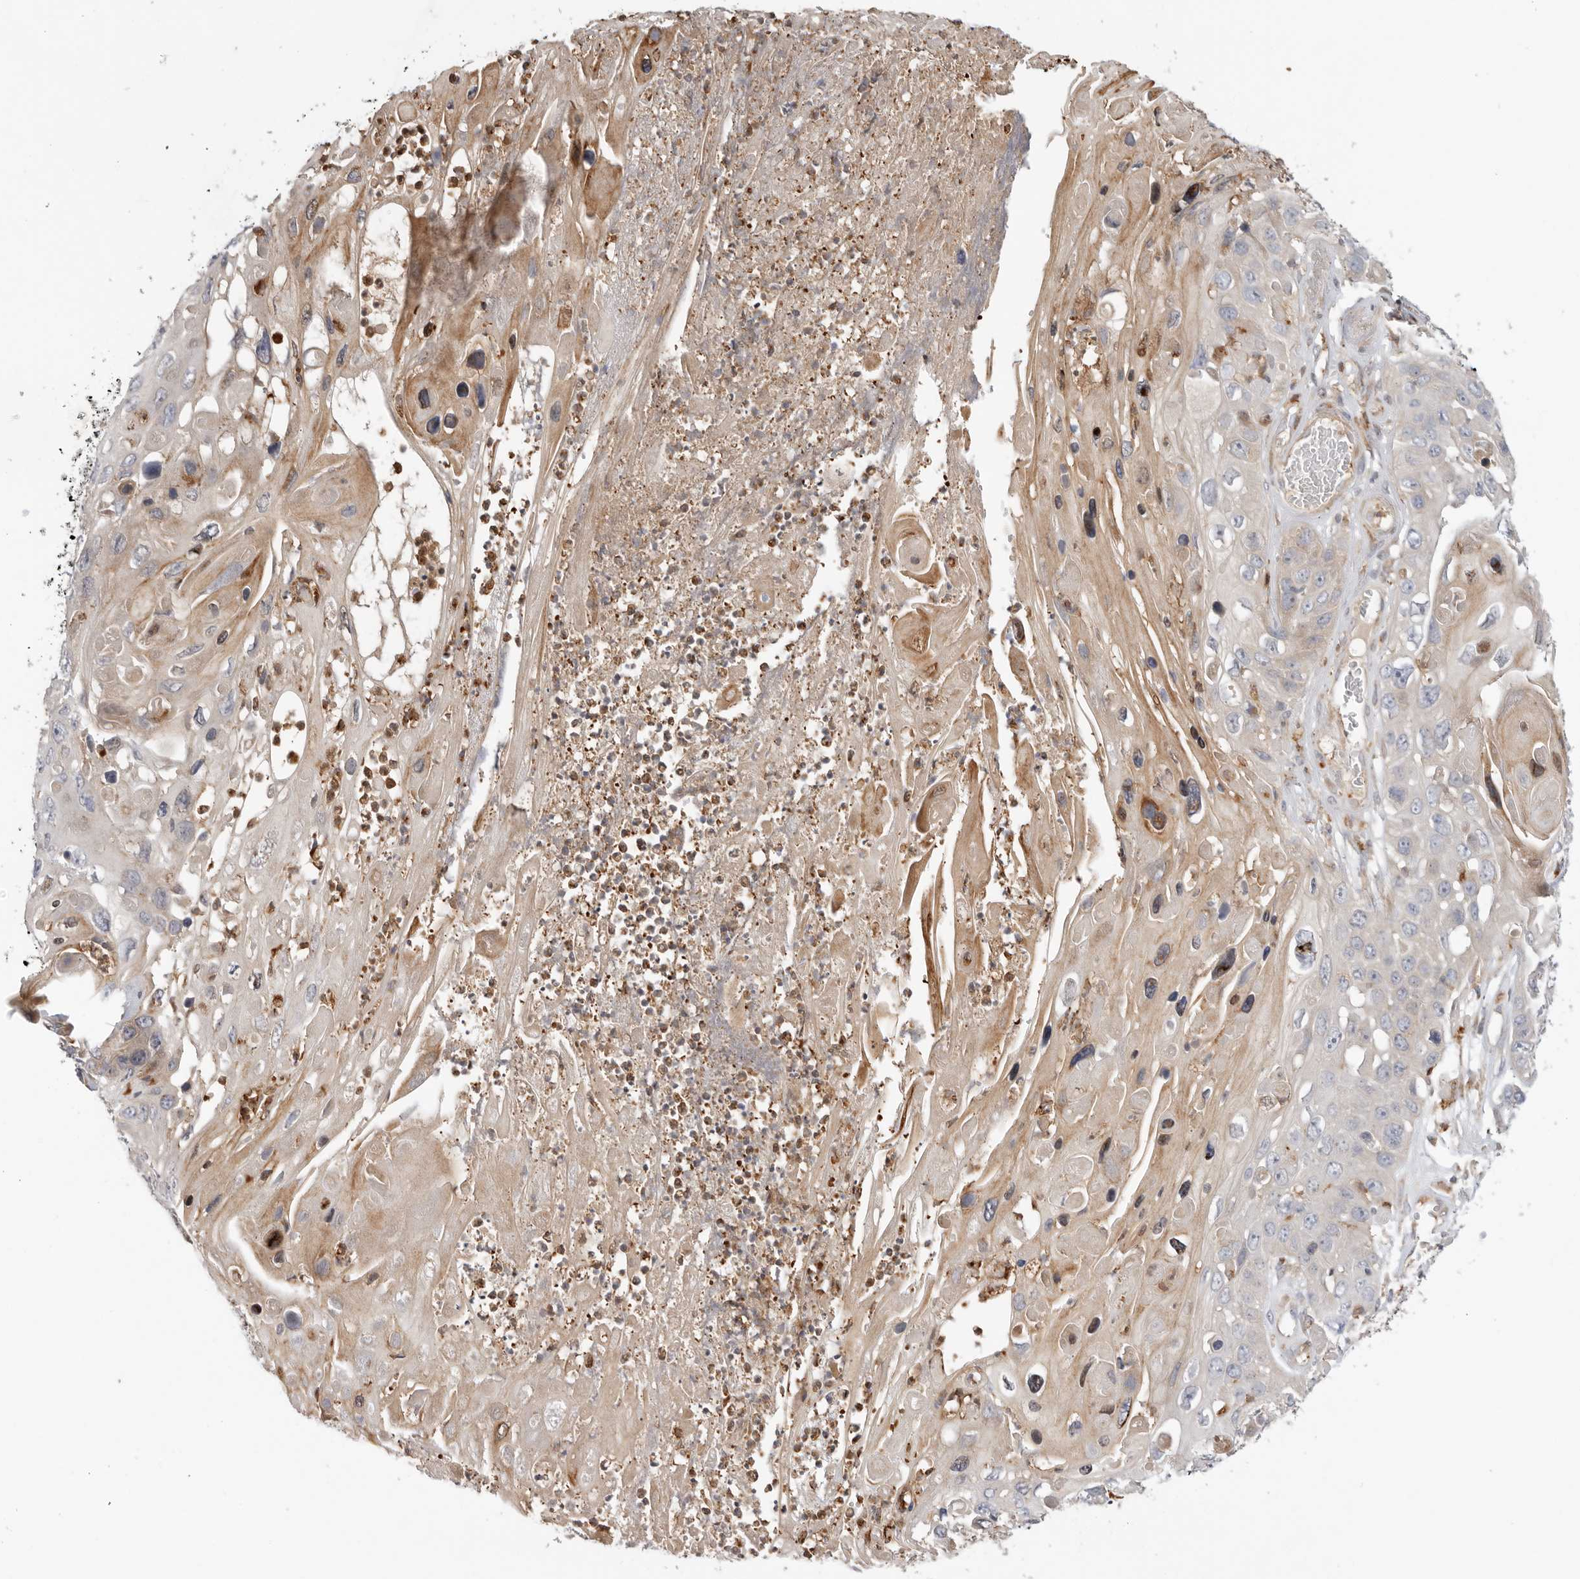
{"staining": {"intensity": "moderate", "quantity": "<25%", "location": "cytoplasmic/membranous"}, "tissue": "skin cancer", "cell_type": "Tumor cells", "image_type": "cancer", "snomed": [{"axis": "morphology", "description": "Squamous cell carcinoma, NOS"}, {"axis": "topography", "description": "Skin"}], "caption": "Immunohistochemistry of human skin cancer exhibits low levels of moderate cytoplasmic/membranous positivity in approximately <25% of tumor cells.", "gene": "GNE", "patient": {"sex": "male", "age": 55}}